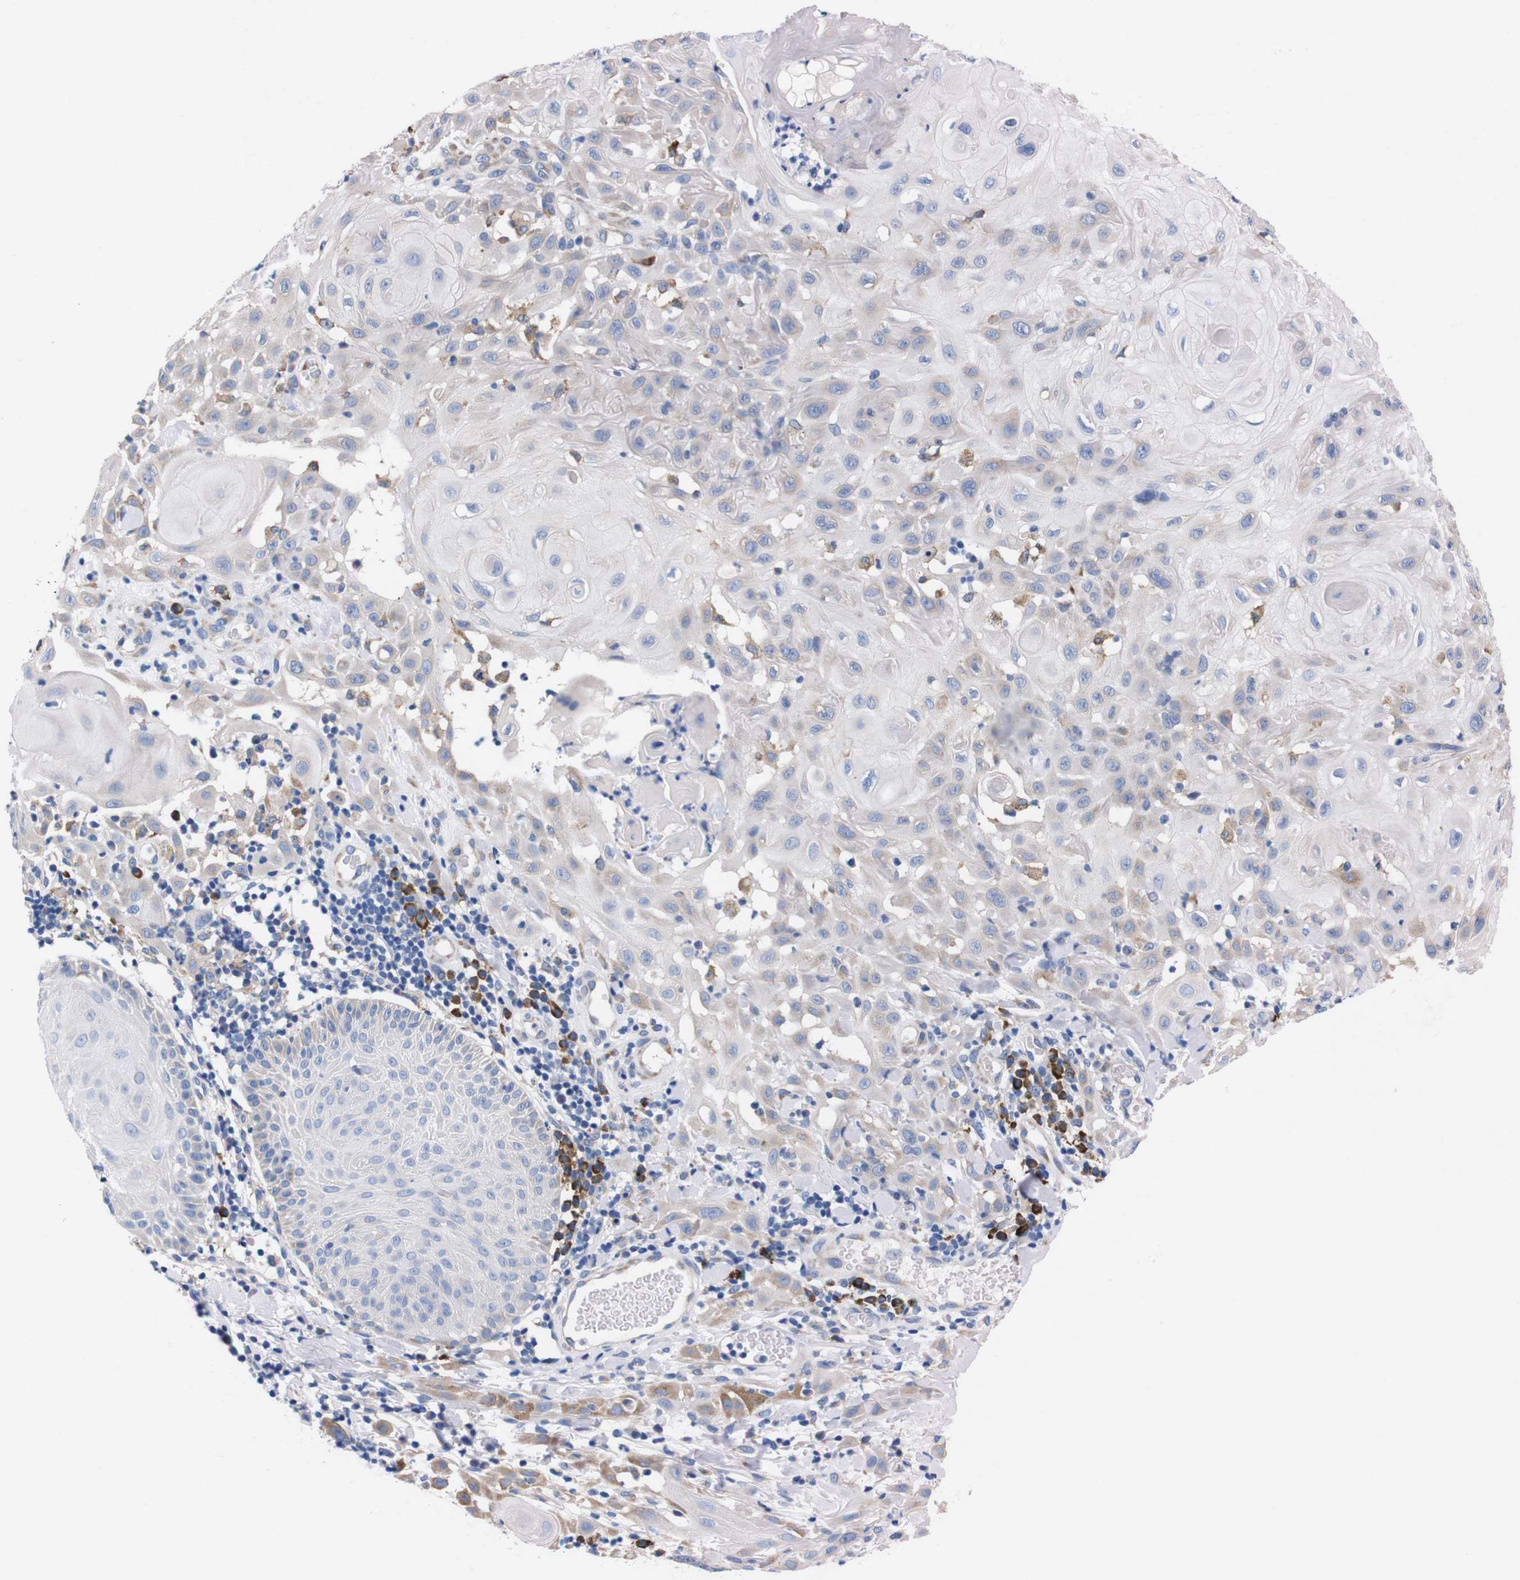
{"staining": {"intensity": "weak", "quantity": "<25%", "location": "cytoplasmic/membranous"}, "tissue": "skin cancer", "cell_type": "Tumor cells", "image_type": "cancer", "snomed": [{"axis": "morphology", "description": "Squamous cell carcinoma, NOS"}, {"axis": "topography", "description": "Skin"}], "caption": "Tumor cells show no significant protein expression in skin cancer. The staining was performed using DAB to visualize the protein expression in brown, while the nuclei were stained in blue with hematoxylin (Magnification: 20x).", "gene": "NEBL", "patient": {"sex": "male", "age": 24}}